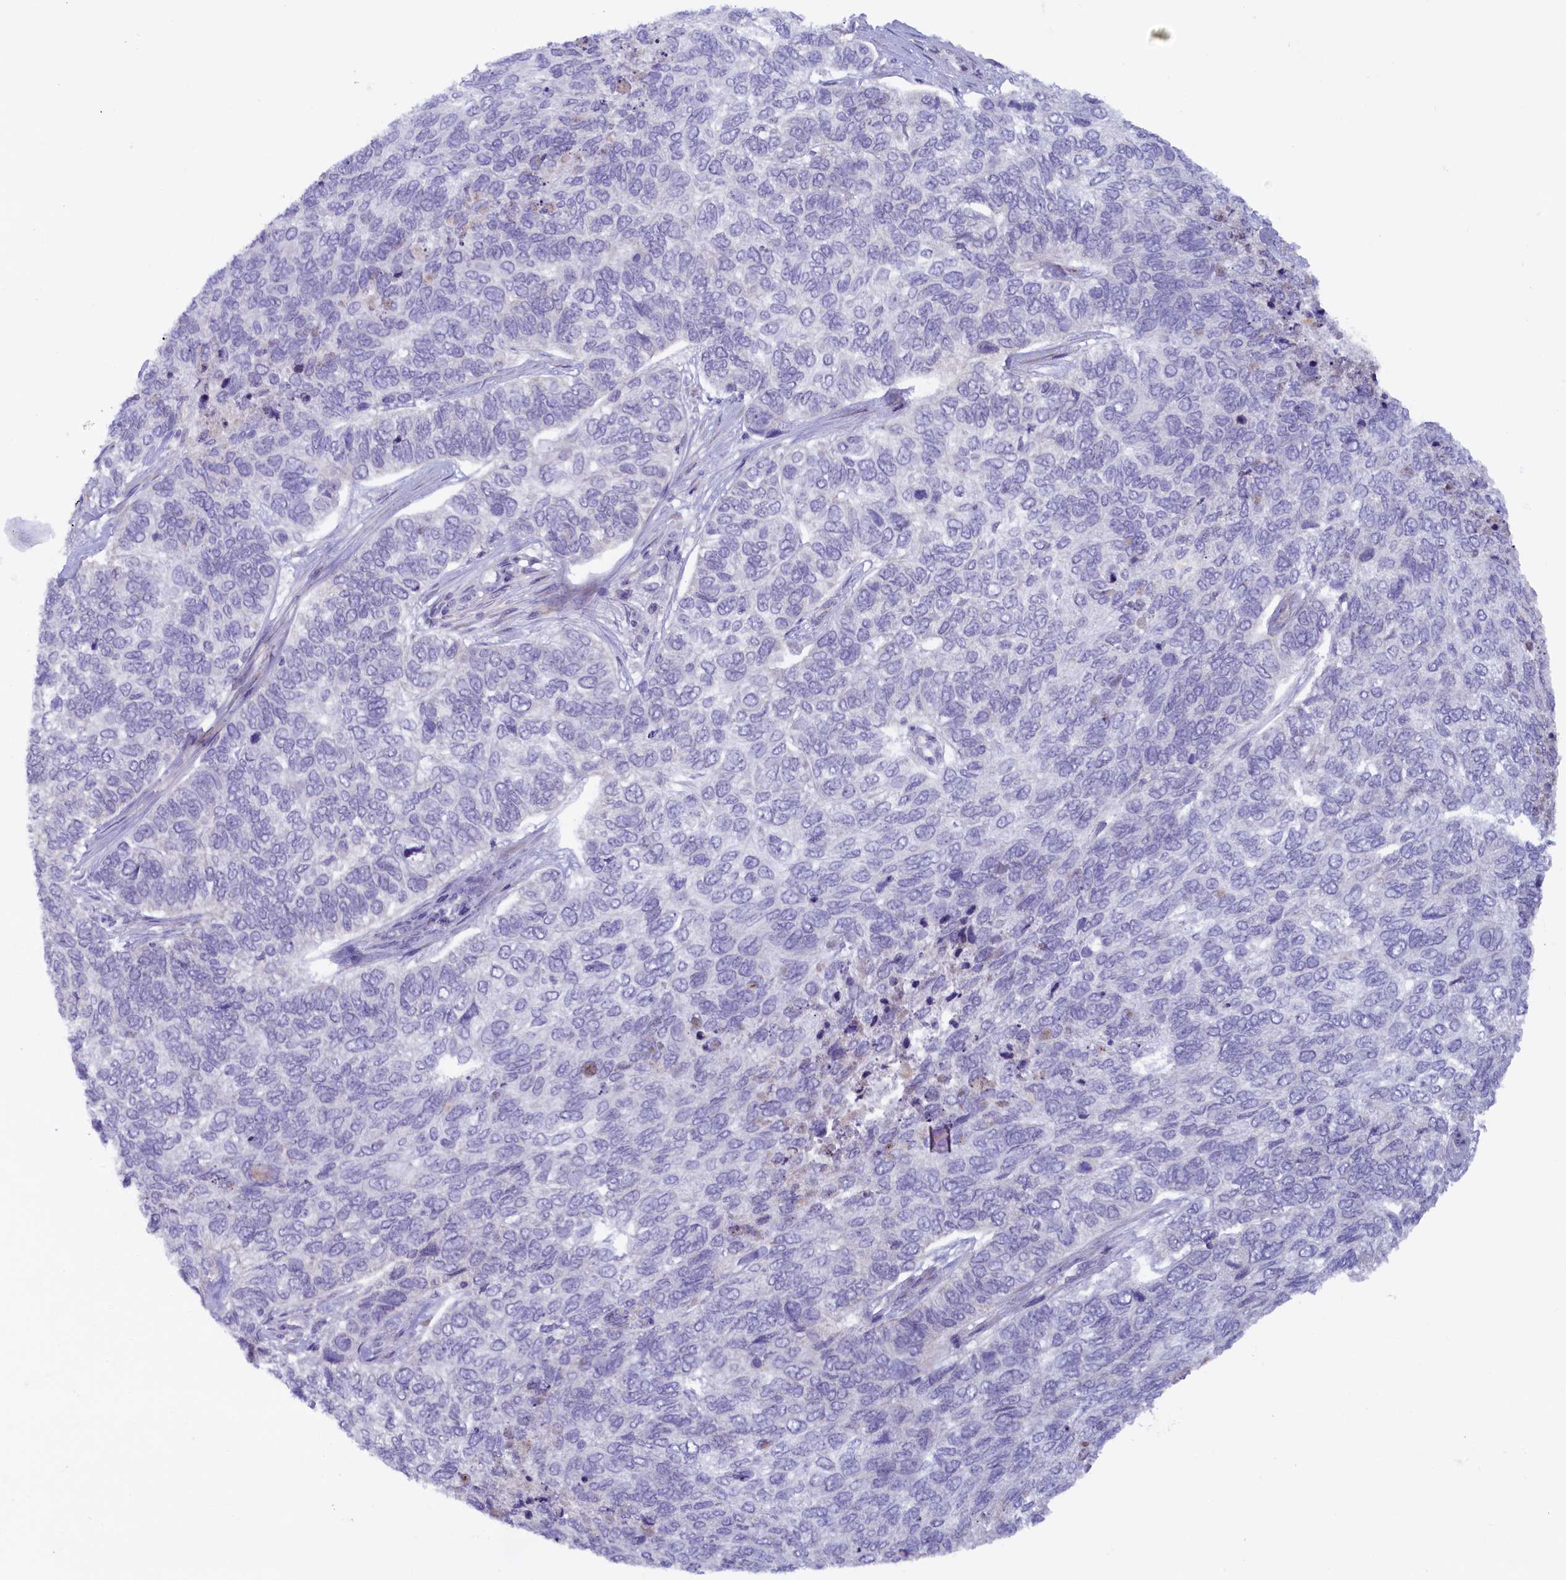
{"staining": {"intensity": "negative", "quantity": "none", "location": "none"}, "tissue": "skin cancer", "cell_type": "Tumor cells", "image_type": "cancer", "snomed": [{"axis": "morphology", "description": "Basal cell carcinoma"}, {"axis": "topography", "description": "Skin"}], "caption": "High magnification brightfield microscopy of skin cancer stained with DAB (3,3'-diaminobenzidine) (brown) and counterstained with hematoxylin (blue): tumor cells show no significant positivity. (Stains: DAB (3,3'-diaminobenzidine) immunohistochemistry with hematoxylin counter stain, Microscopy: brightfield microscopy at high magnification).", "gene": "ZSWIM4", "patient": {"sex": "female", "age": 65}}